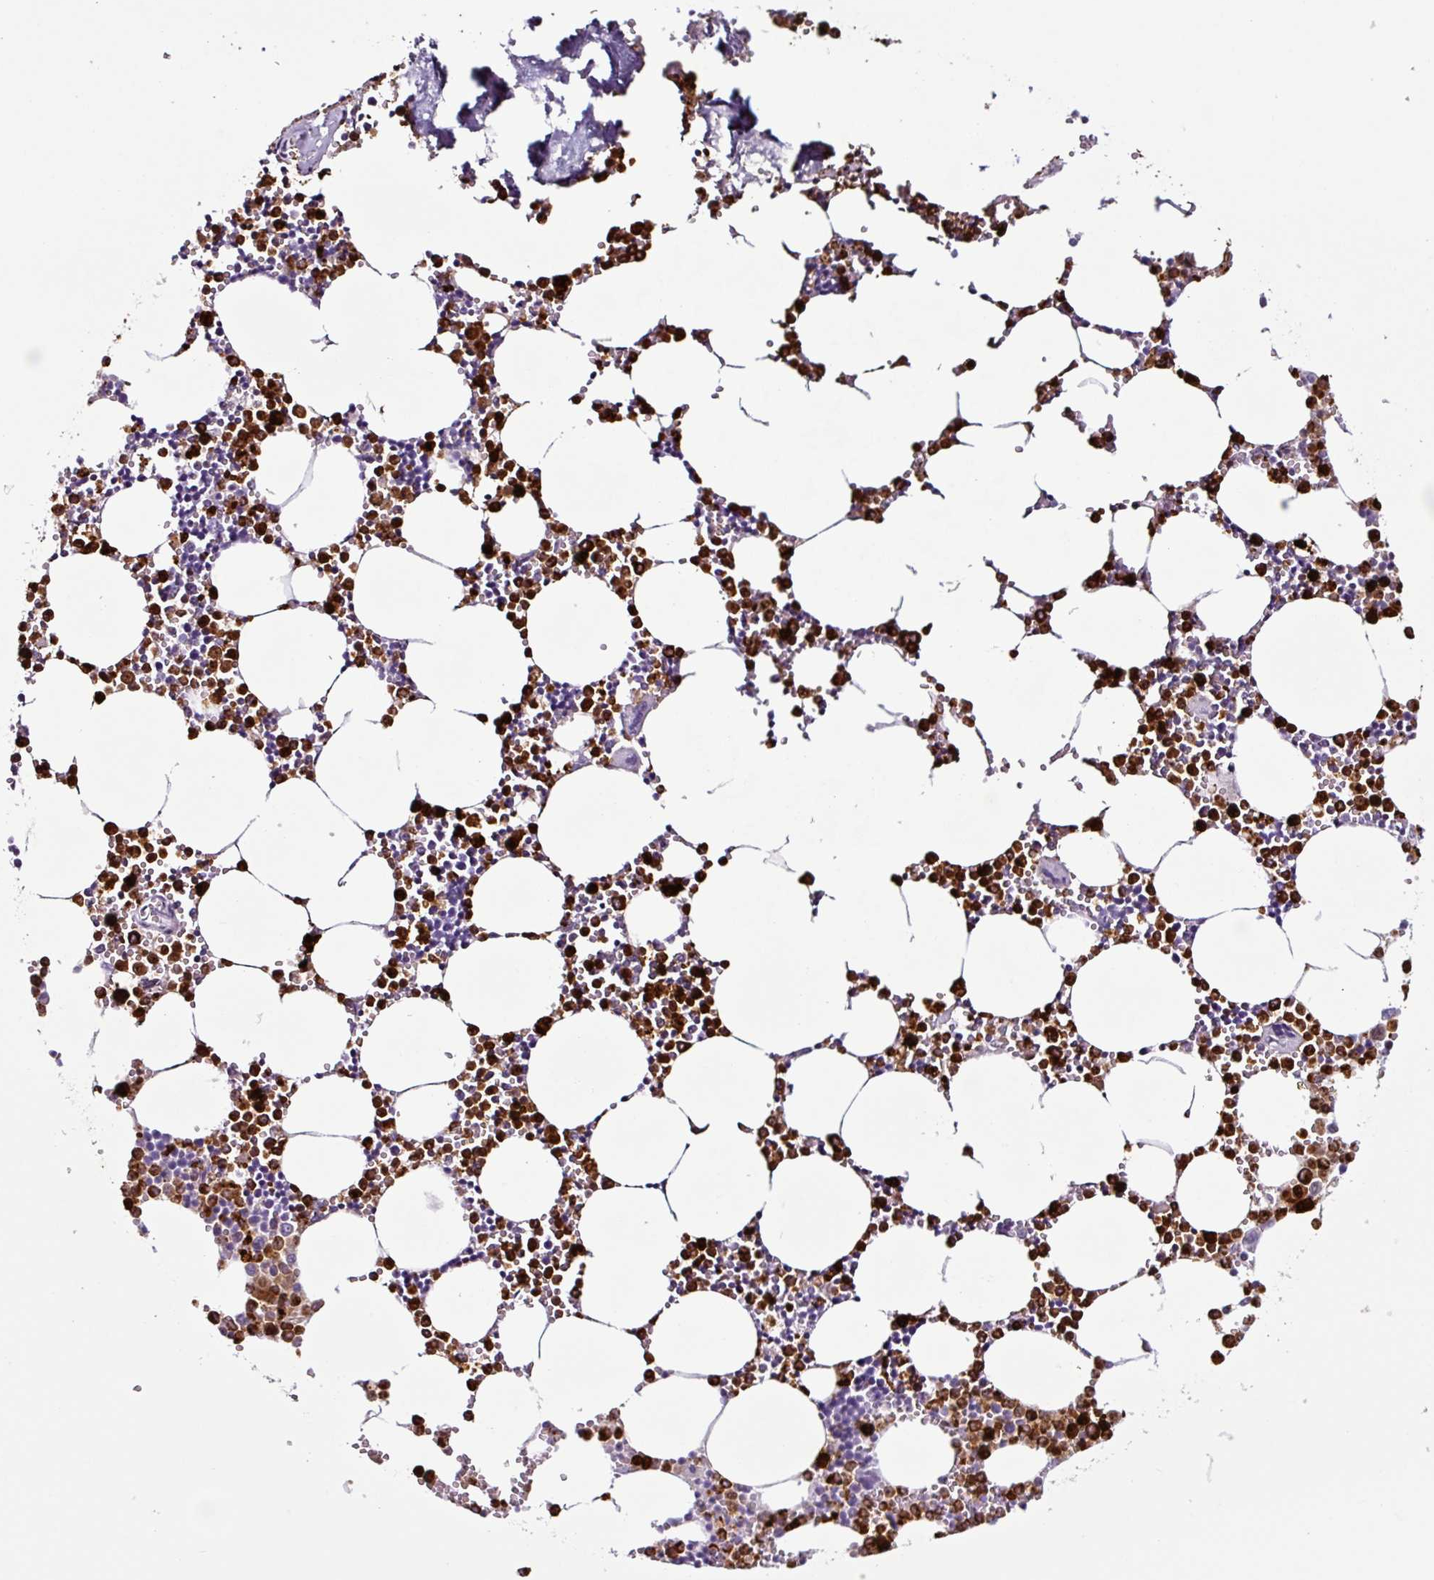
{"staining": {"intensity": "strong", "quantity": "25%-75%", "location": "cytoplasmic/membranous"}, "tissue": "bone marrow", "cell_type": "Hematopoietic cells", "image_type": "normal", "snomed": [{"axis": "morphology", "description": "Normal tissue, NOS"}, {"axis": "topography", "description": "Bone marrow"}], "caption": "Brown immunohistochemical staining in benign human bone marrow displays strong cytoplasmic/membranous positivity in approximately 25%-75% of hematopoietic cells. Ihc stains the protein in brown and the nuclei are stained blue.", "gene": "TMEM178A", "patient": {"sex": "male", "age": 54}}